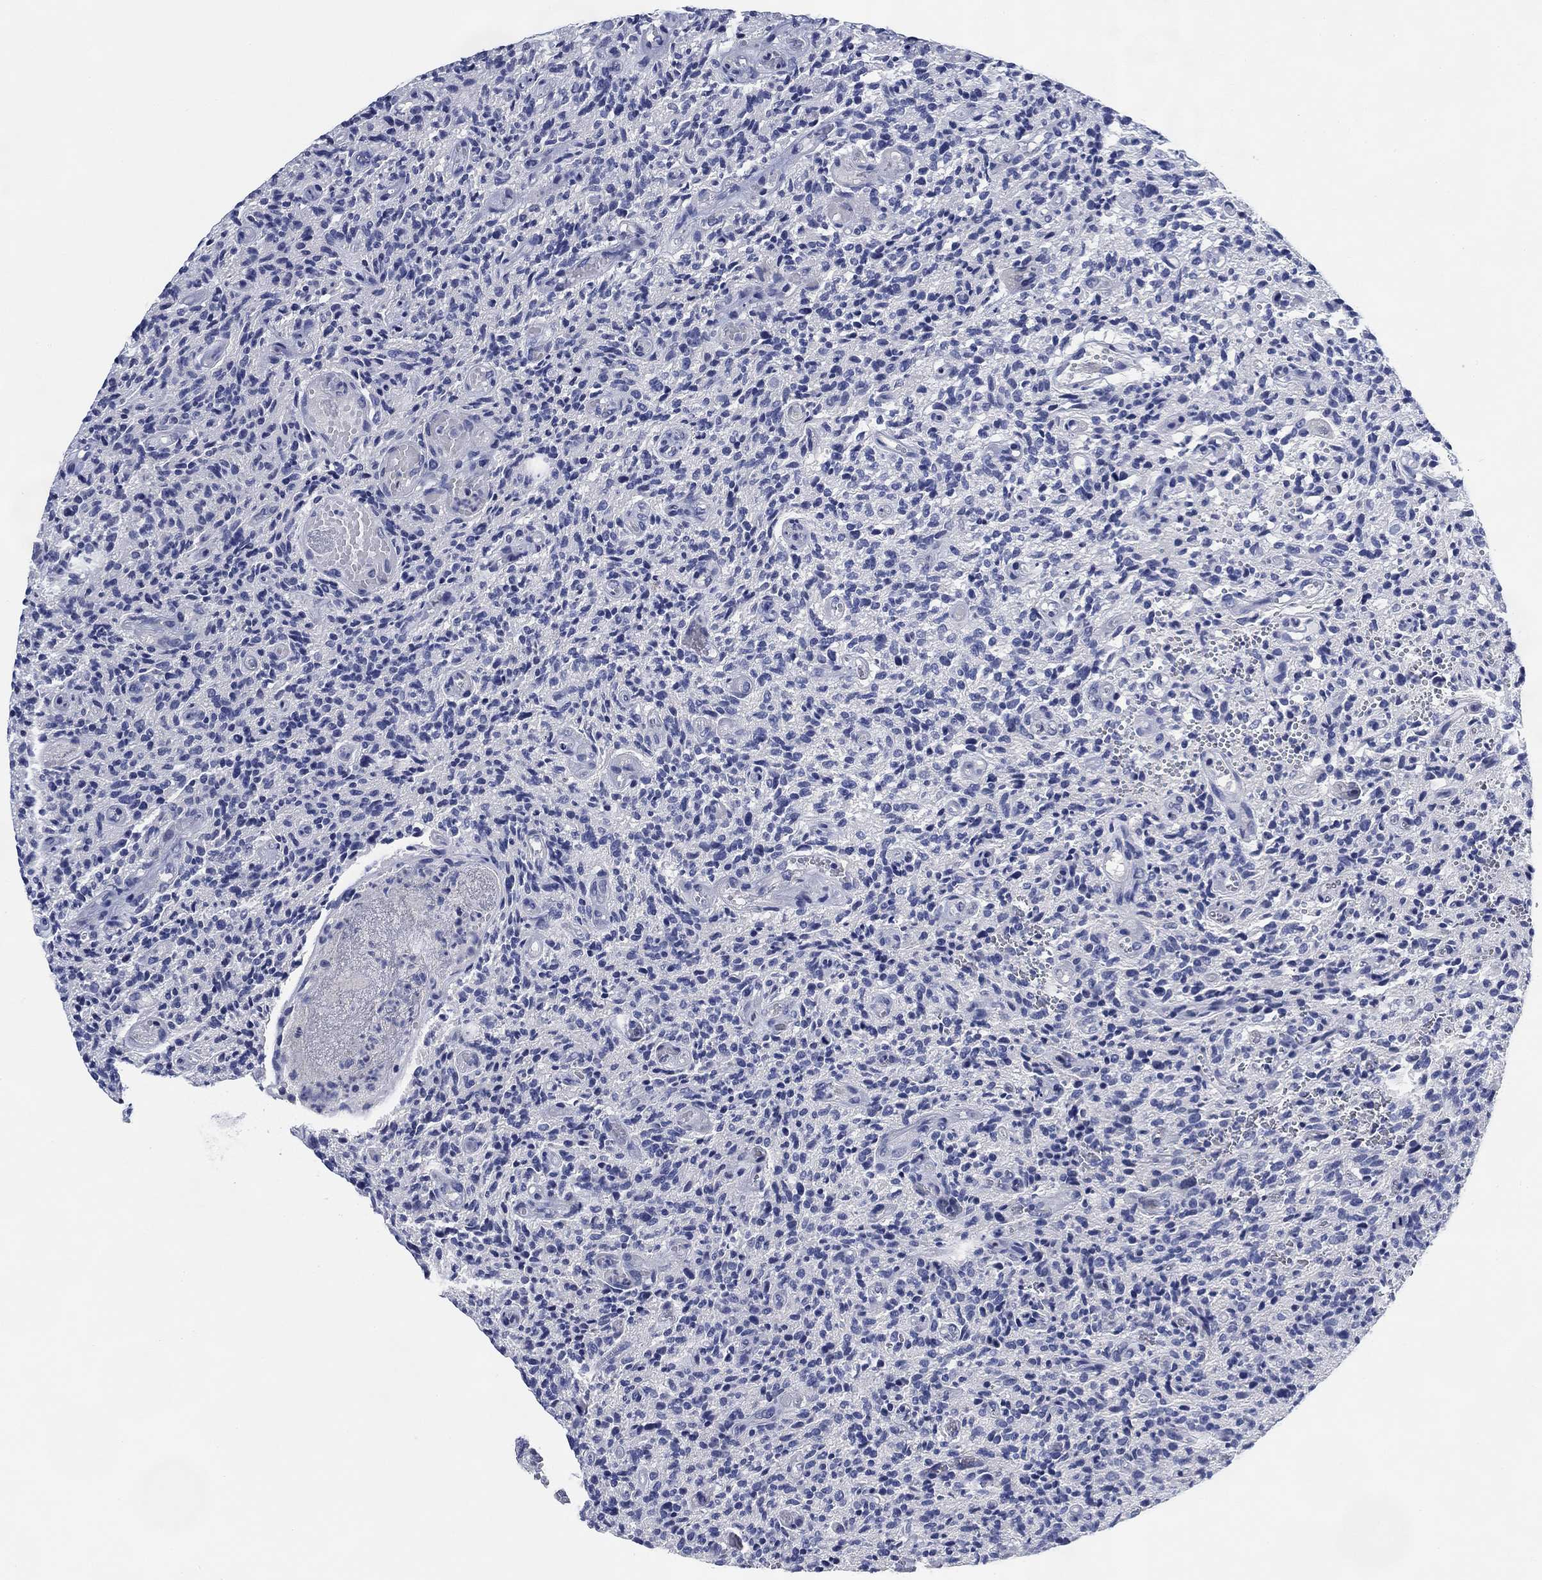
{"staining": {"intensity": "negative", "quantity": "none", "location": "none"}, "tissue": "glioma", "cell_type": "Tumor cells", "image_type": "cancer", "snomed": [{"axis": "morphology", "description": "Glioma, malignant, High grade"}, {"axis": "topography", "description": "Brain"}], "caption": "Tumor cells are negative for protein expression in human high-grade glioma (malignant).", "gene": "DAZL", "patient": {"sex": "male", "age": 64}}